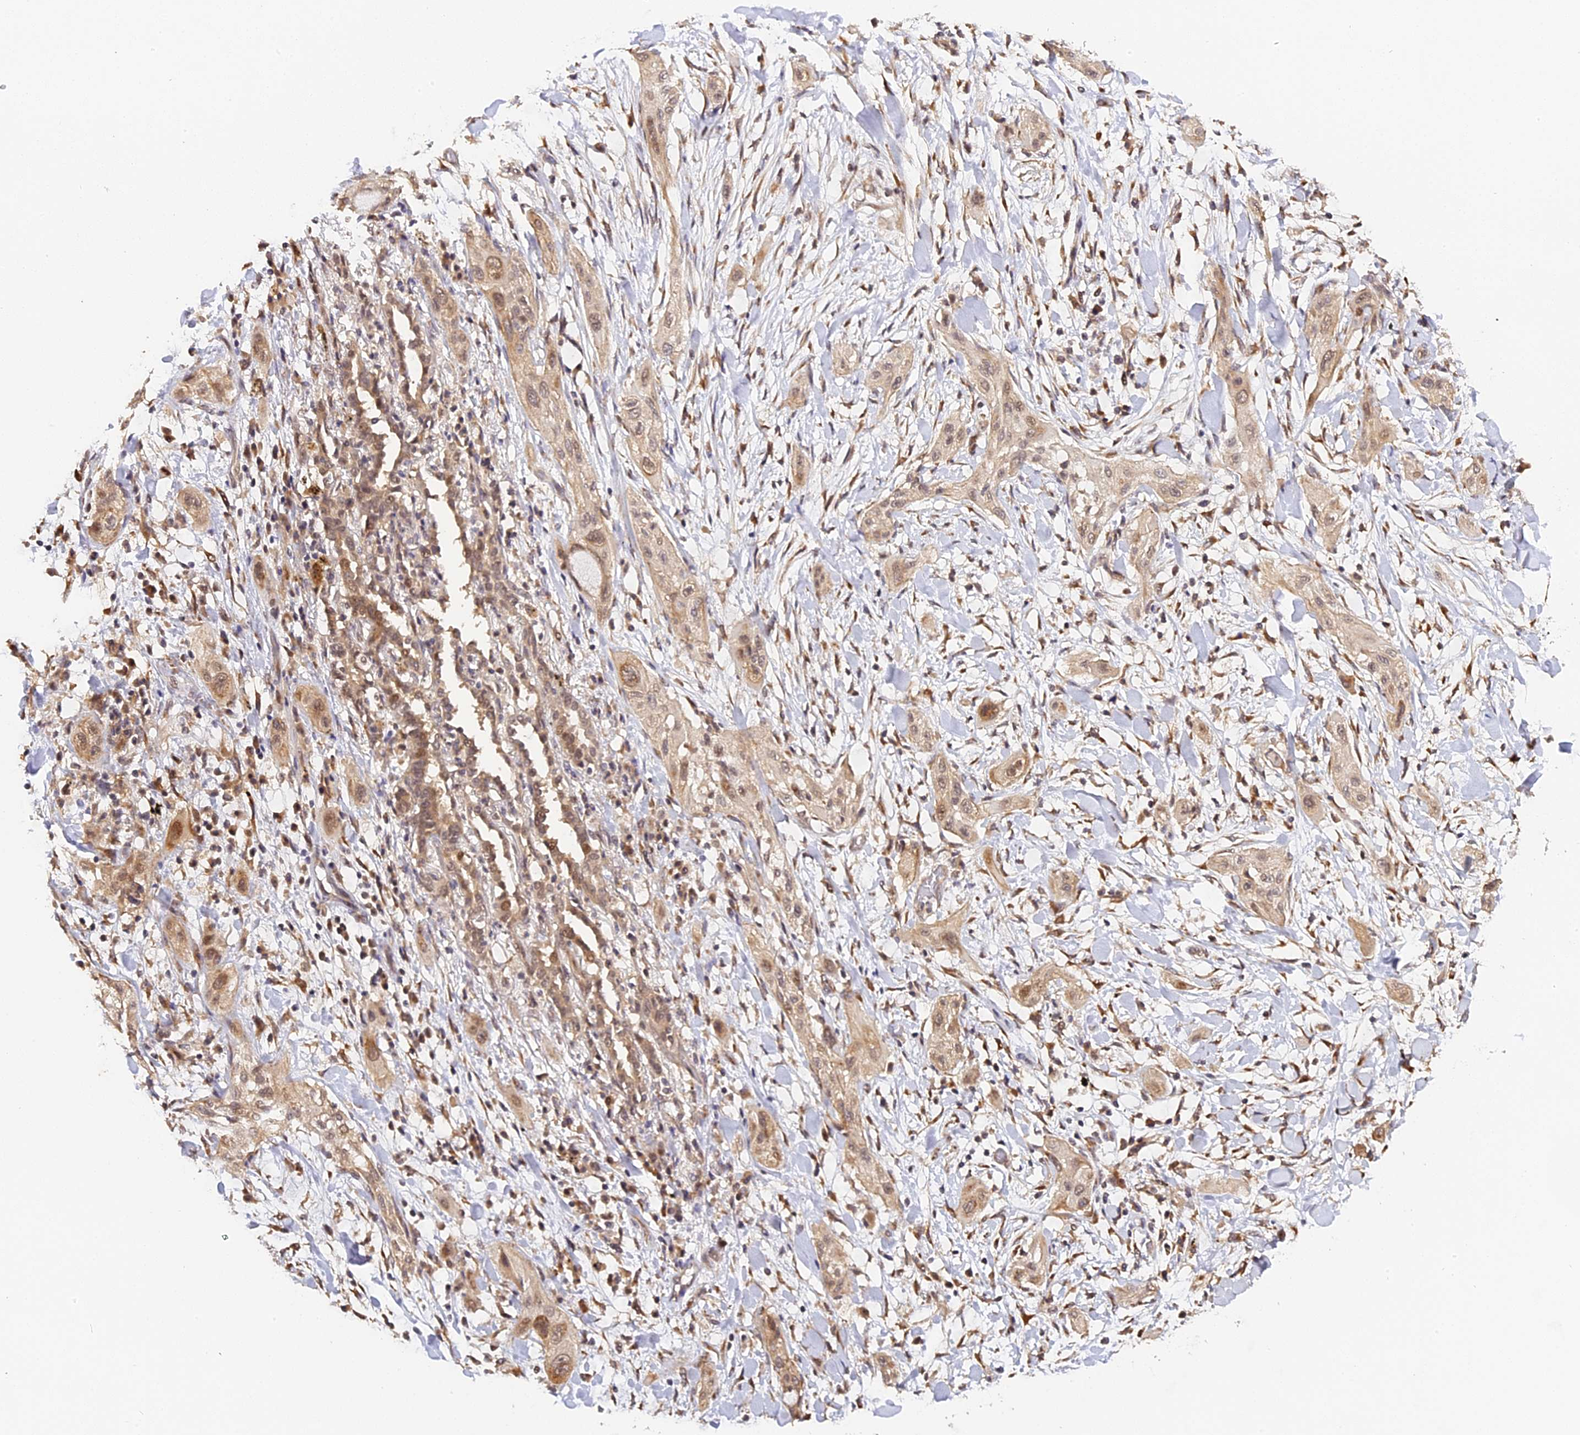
{"staining": {"intensity": "weak", "quantity": "25%-75%", "location": "cytoplasmic/membranous"}, "tissue": "lung cancer", "cell_type": "Tumor cells", "image_type": "cancer", "snomed": [{"axis": "morphology", "description": "Squamous cell carcinoma, NOS"}, {"axis": "topography", "description": "Lung"}], "caption": "This micrograph displays lung cancer (squamous cell carcinoma) stained with immunohistochemistry to label a protein in brown. The cytoplasmic/membranous of tumor cells show weak positivity for the protein. Nuclei are counter-stained blue.", "gene": "IMPACT", "patient": {"sex": "female", "age": 47}}